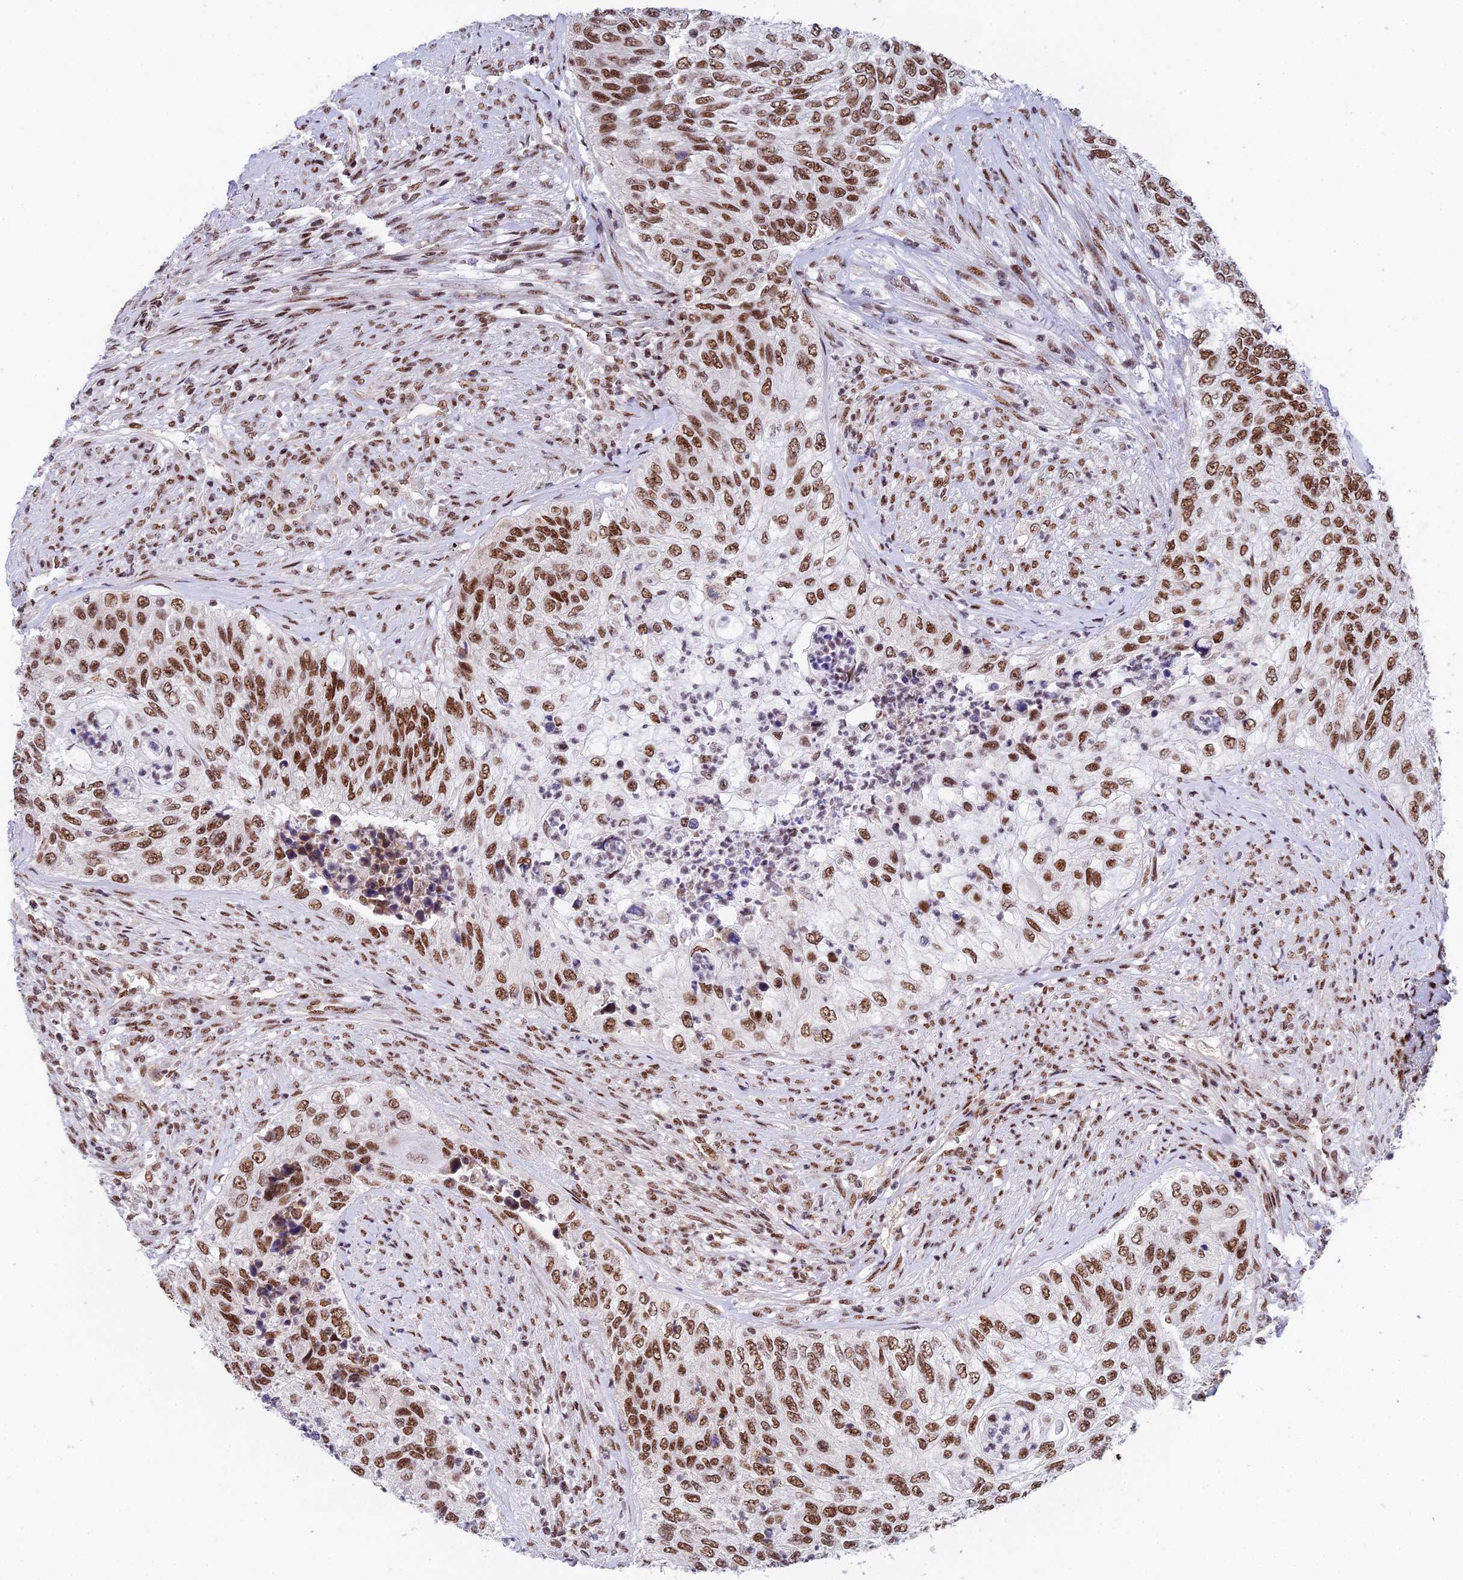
{"staining": {"intensity": "moderate", "quantity": ">75%", "location": "nuclear"}, "tissue": "urothelial cancer", "cell_type": "Tumor cells", "image_type": "cancer", "snomed": [{"axis": "morphology", "description": "Urothelial carcinoma, High grade"}, {"axis": "topography", "description": "Urinary bladder"}], "caption": "Protein expression analysis of human urothelial cancer reveals moderate nuclear positivity in approximately >75% of tumor cells.", "gene": "USP22", "patient": {"sex": "female", "age": 60}}